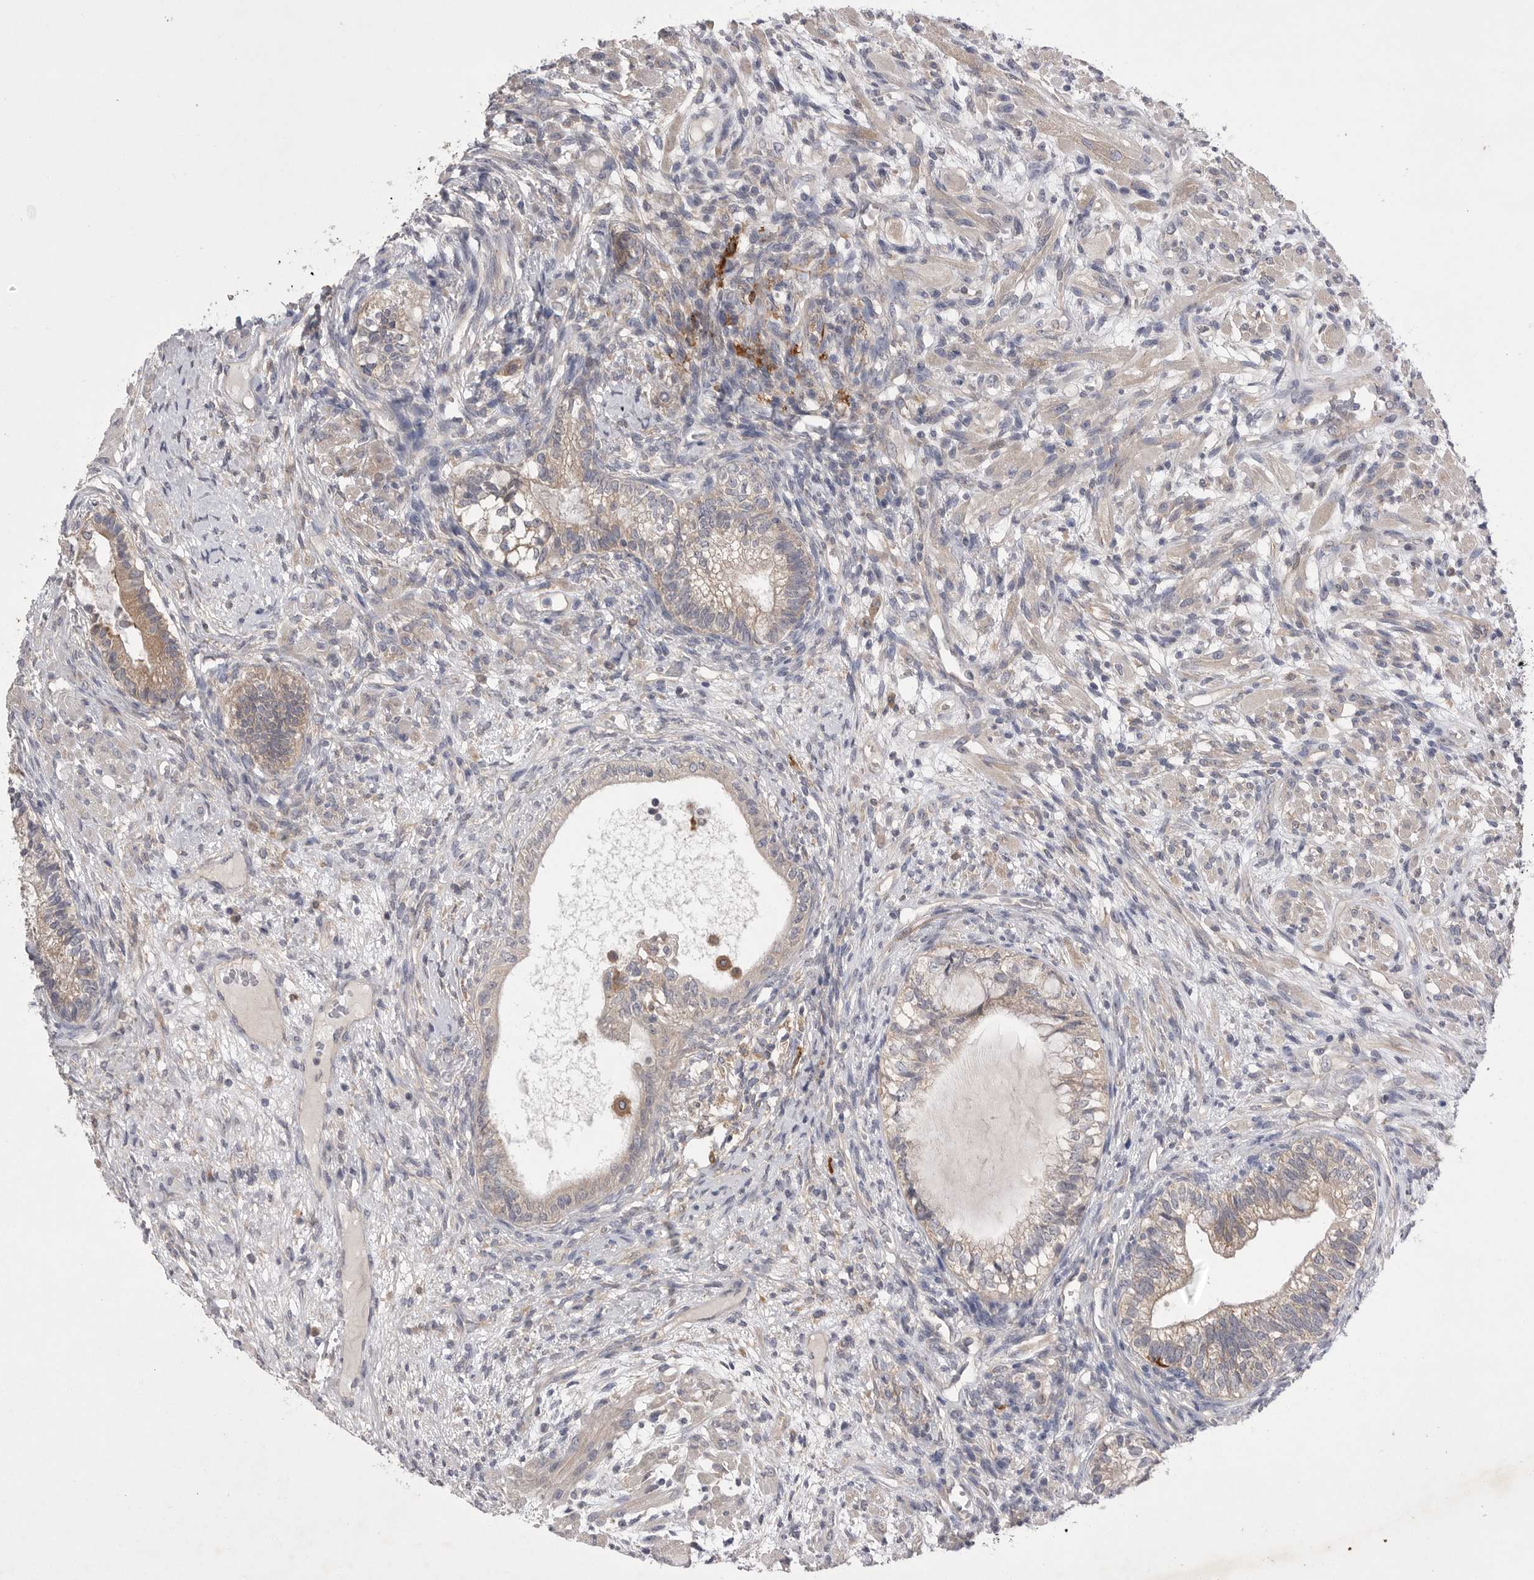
{"staining": {"intensity": "weak", "quantity": ">75%", "location": "cytoplasmic/membranous"}, "tissue": "testis cancer", "cell_type": "Tumor cells", "image_type": "cancer", "snomed": [{"axis": "morphology", "description": "Seminoma, NOS"}, {"axis": "morphology", "description": "Carcinoma, Embryonal, NOS"}, {"axis": "topography", "description": "Testis"}], "caption": "IHC (DAB) staining of testis cancer (embryonal carcinoma) displays weak cytoplasmic/membranous protein expression in approximately >75% of tumor cells.", "gene": "VAC14", "patient": {"sex": "male", "age": 28}}